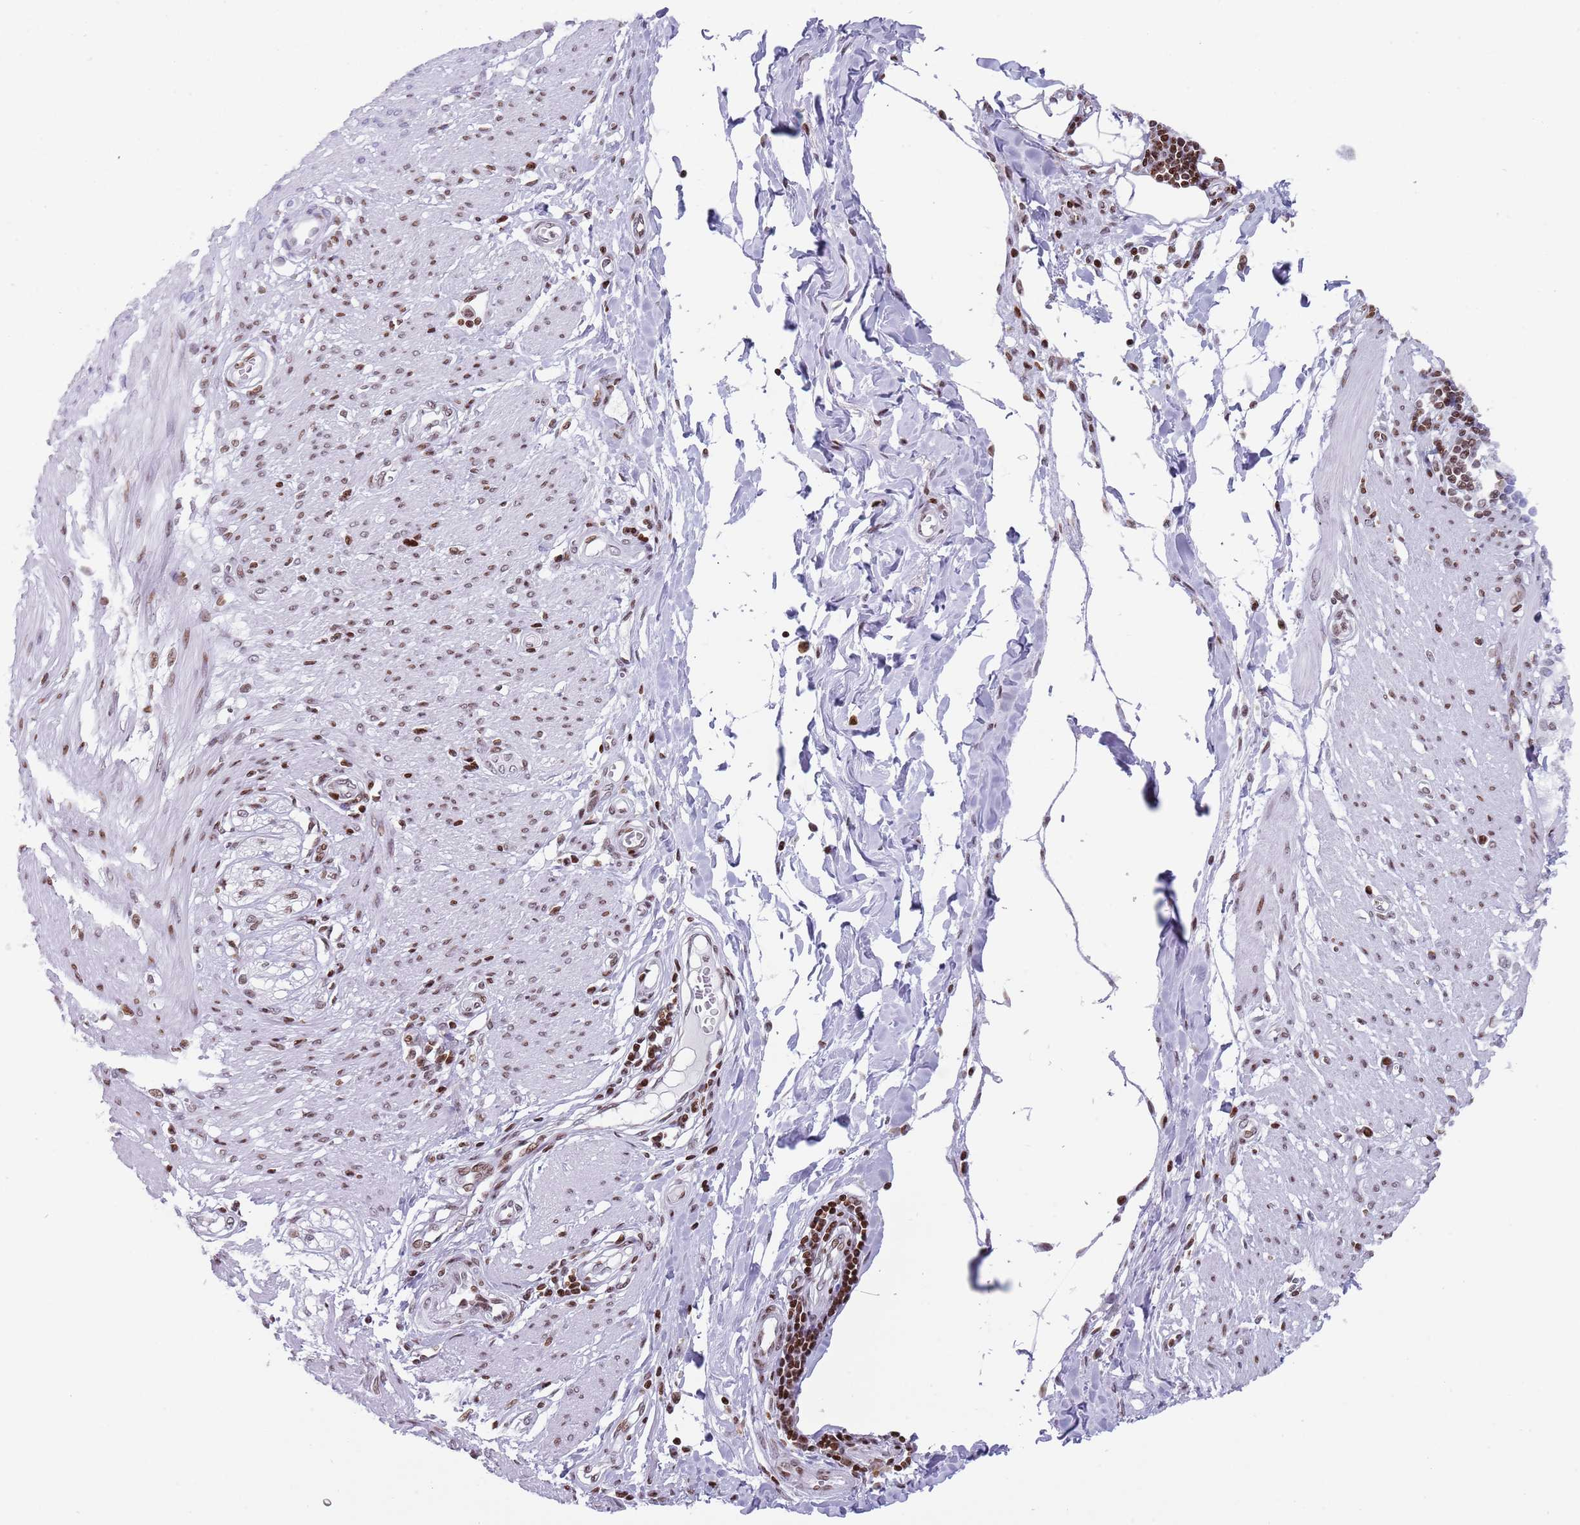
{"staining": {"intensity": "moderate", "quantity": ">75%", "location": "nuclear"}, "tissue": "smooth muscle", "cell_type": "Smooth muscle cells", "image_type": "normal", "snomed": [{"axis": "morphology", "description": "Normal tissue, NOS"}, {"axis": "morphology", "description": "Adenocarcinoma, NOS"}, {"axis": "topography", "description": "Colon"}, {"axis": "topography", "description": "Peripheral nerve tissue"}], "caption": "An image of smooth muscle stained for a protein exhibits moderate nuclear brown staining in smooth muscle cells.", "gene": "ENSG00000285547", "patient": {"sex": "male", "age": 14}}